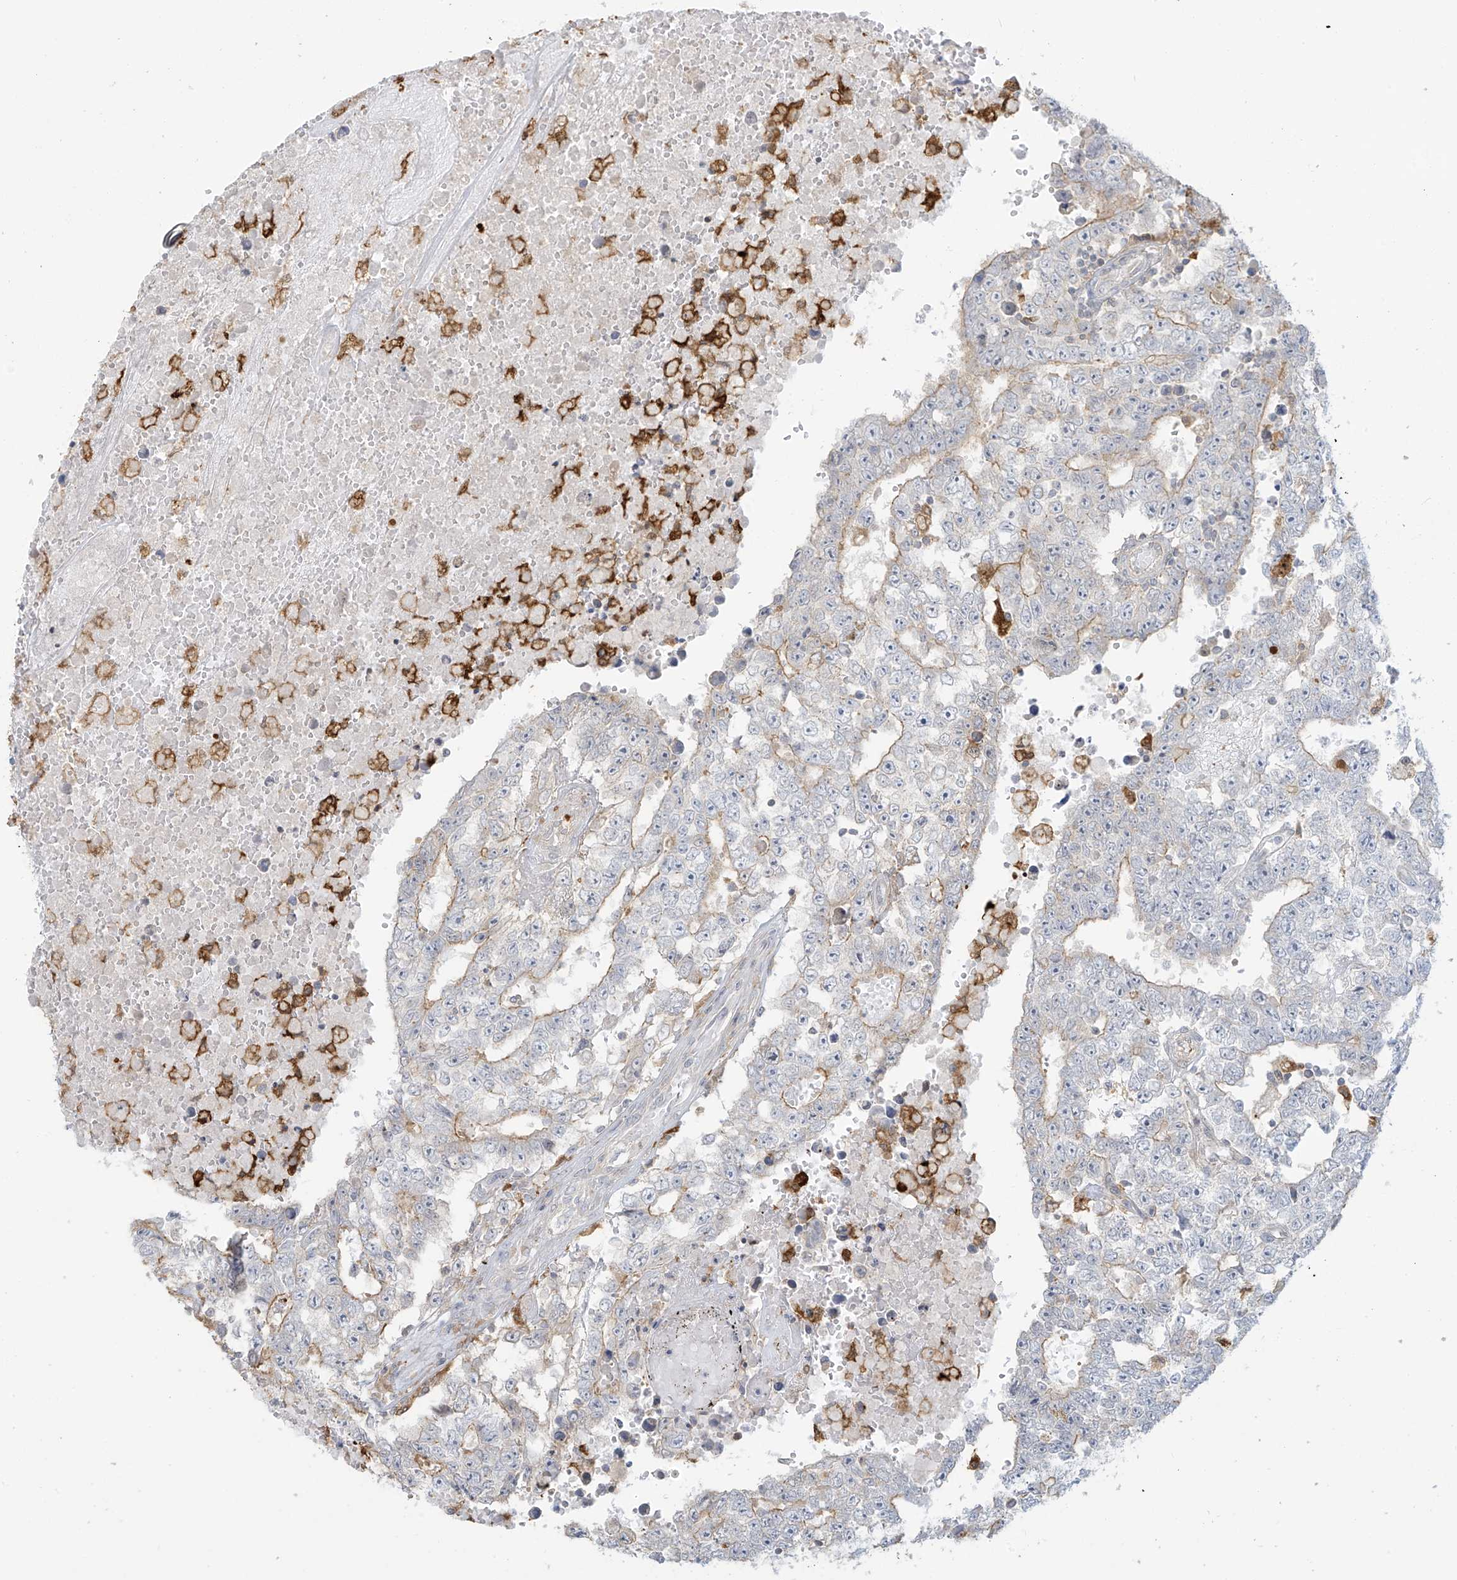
{"staining": {"intensity": "weak", "quantity": "<25%", "location": "cytoplasmic/membranous"}, "tissue": "testis cancer", "cell_type": "Tumor cells", "image_type": "cancer", "snomed": [{"axis": "morphology", "description": "Carcinoma, Embryonal, NOS"}, {"axis": "topography", "description": "Testis"}], "caption": "Testis cancer (embryonal carcinoma) stained for a protein using immunohistochemistry shows no staining tumor cells.", "gene": "TAGAP", "patient": {"sex": "male", "age": 25}}